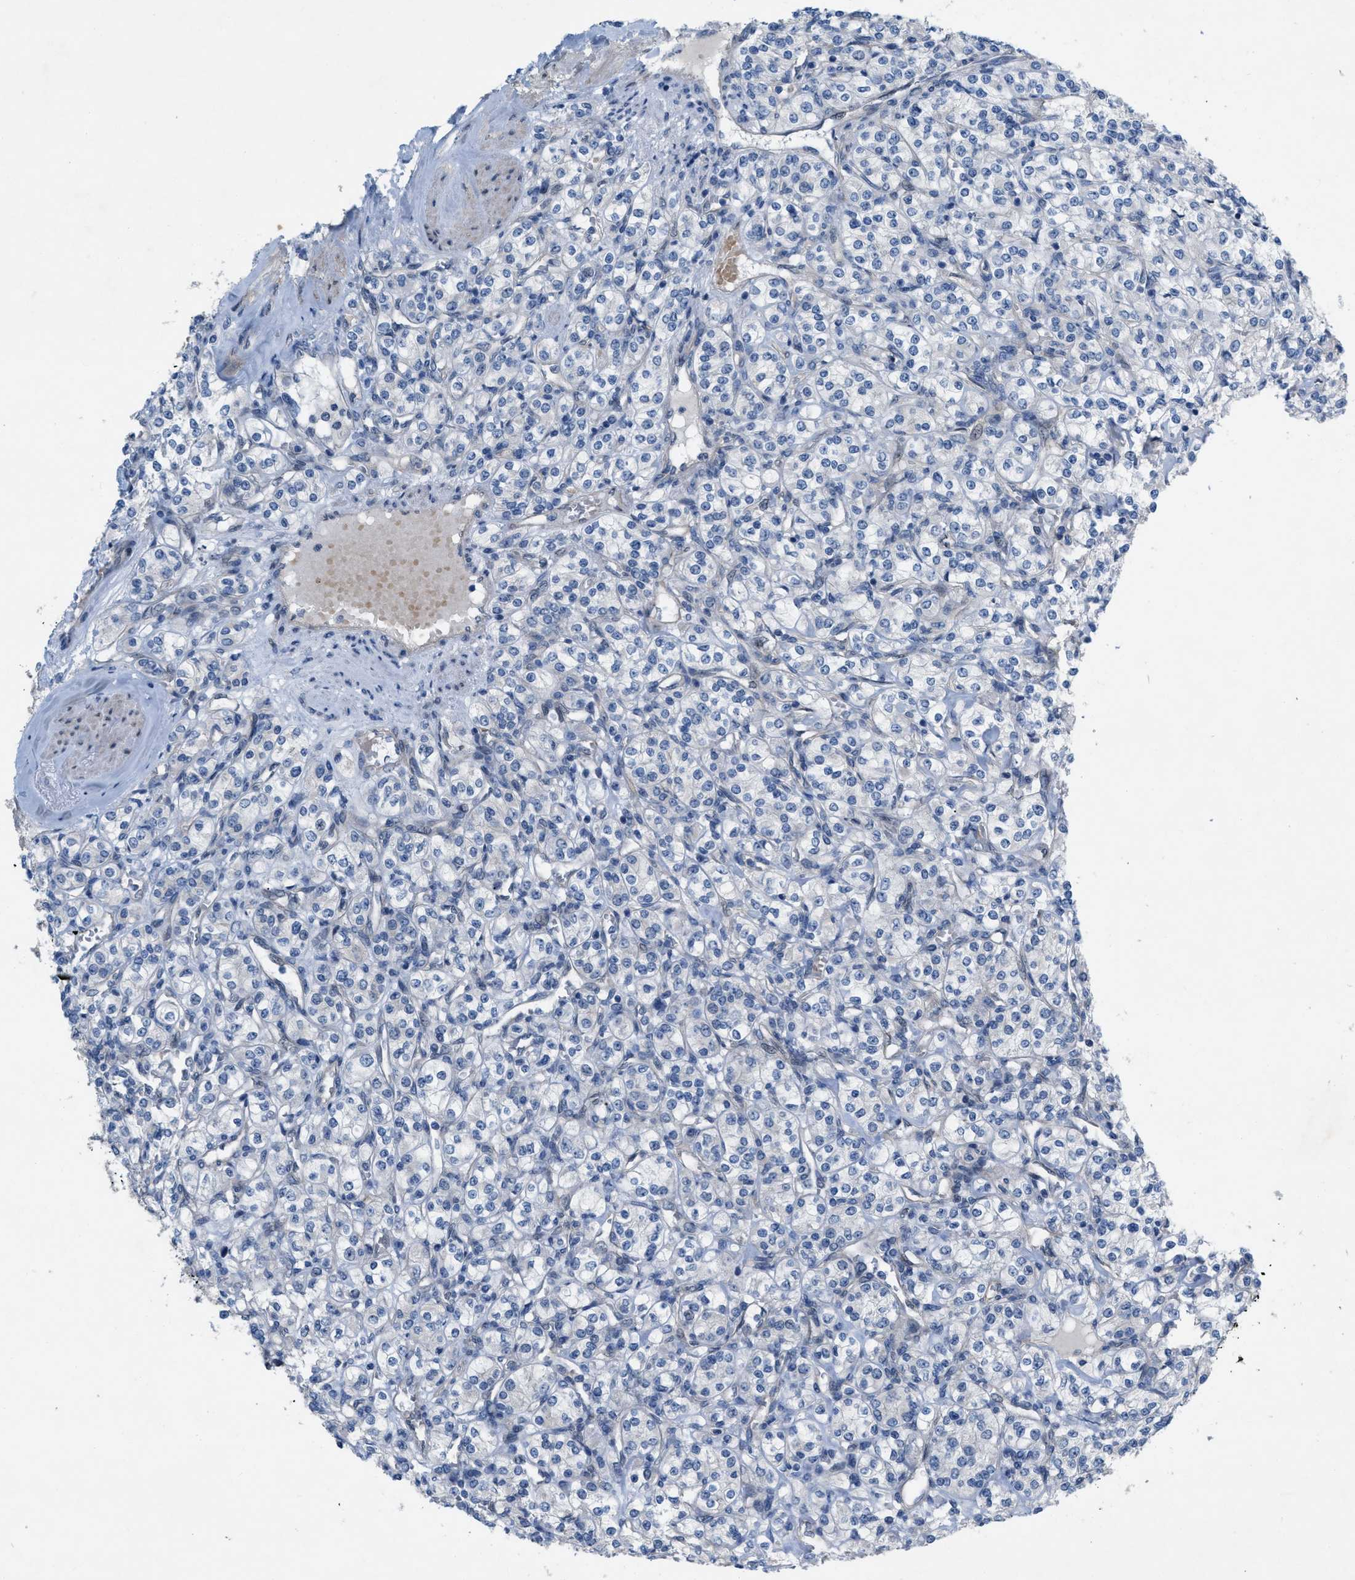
{"staining": {"intensity": "negative", "quantity": "none", "location": "none"}, "tissue": "renal cancer", "cell_type": "Tumor cells", "image_type": "cancer", "snomed": [{"axis": "morphology", "description": "Adenocarcinoma, NOS"}, {"axis": "topography", "description": "Kidney"}], "caption": "Human renal cancer stained for a protein using IHC exhibits no positivity in tumor cells.", "gene": "NDEL1", "patient": {"sex": "male", "age": 77}}